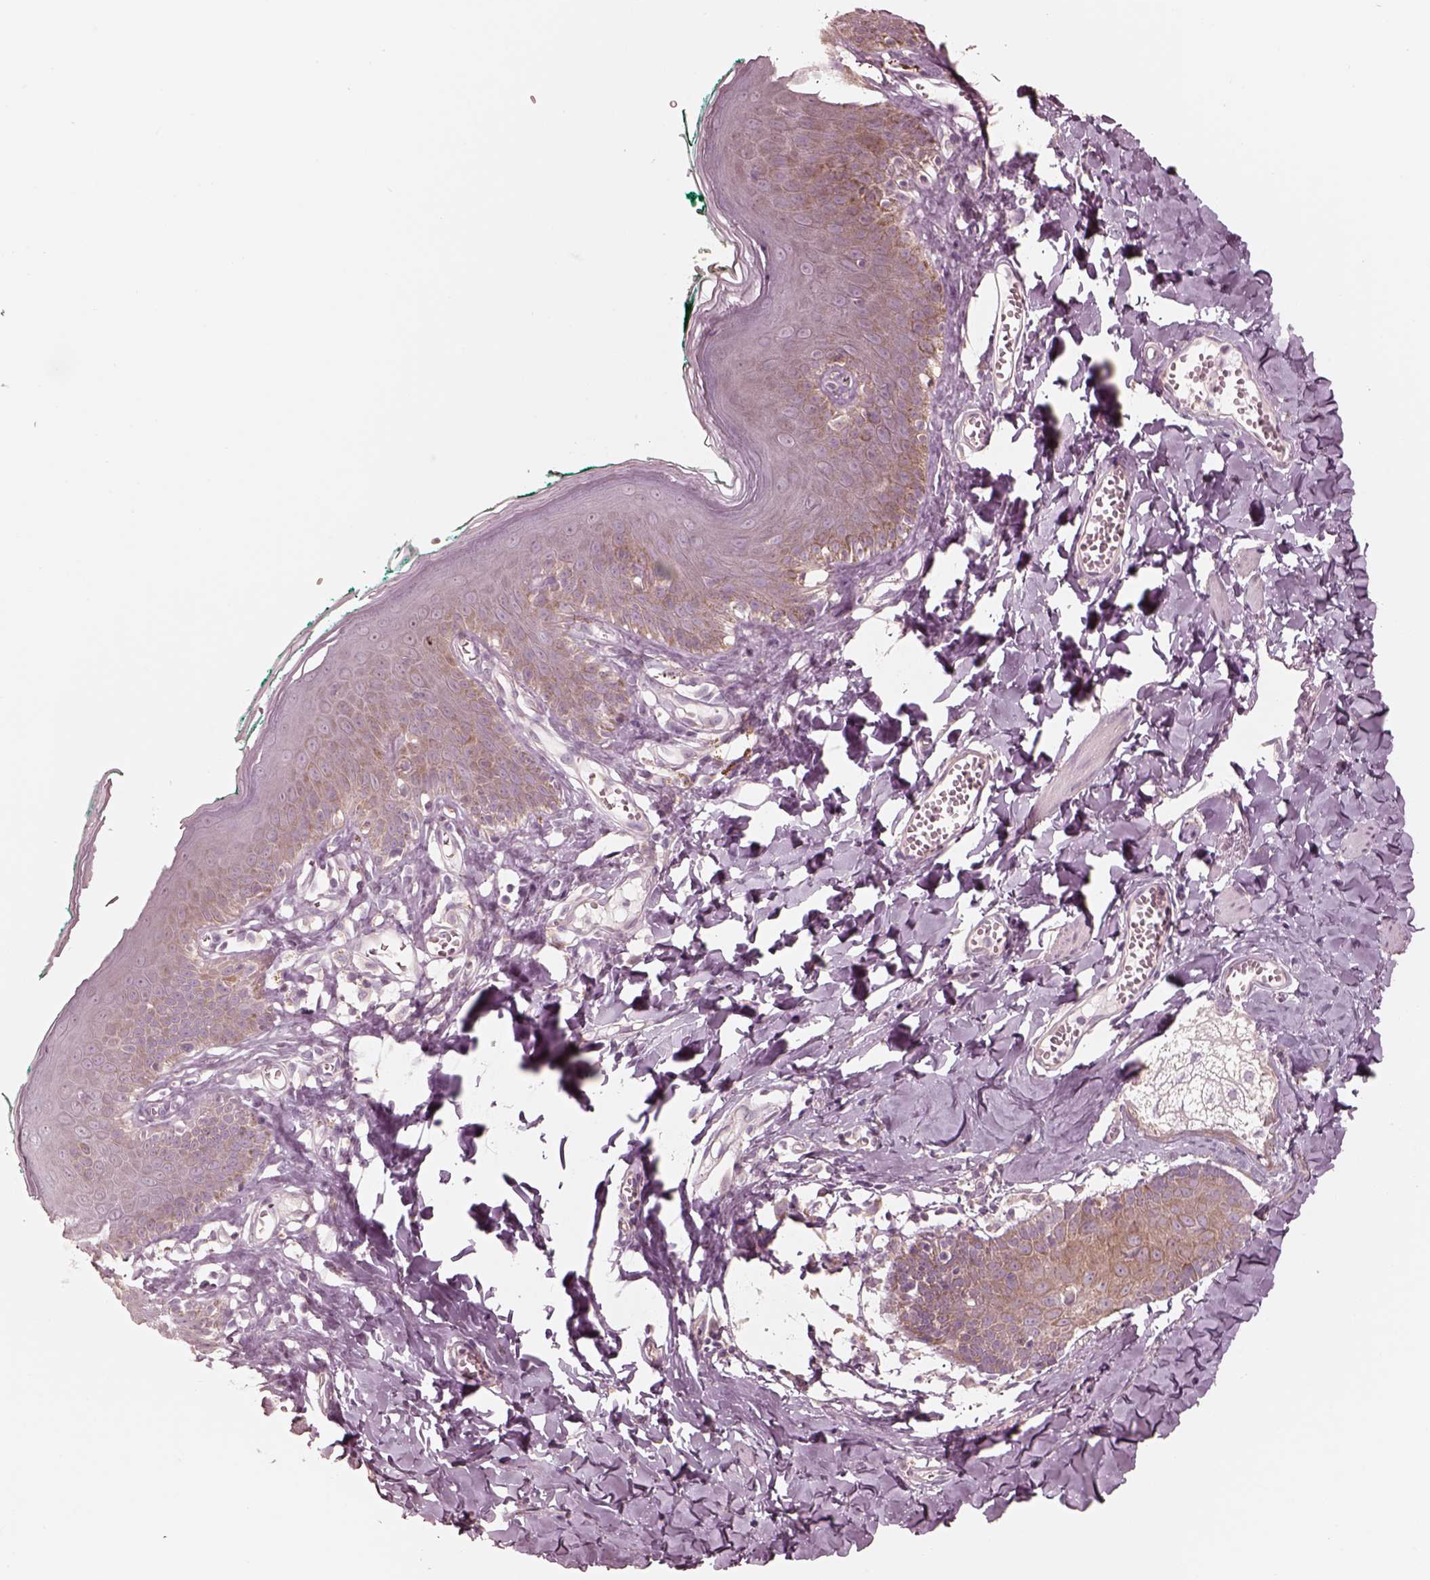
{"staining": {"intensity": "weak", "quantity": "25%-75%", "location": "cytoplasmic/membranous"}, "tissue": "skin", "cell_type": "Epidermal cells", "image_type": "normal", "snomed": [{"axis": "morphology", "description": "Normal tissue, NOS"}, {"axis": "topography", "description": "Vulva"}, {"axis": "topography", "description": "Peripheral nerve tissue"}], "caption": "A brown stain shows weak cytoplasmic/membranous staining of a protein in epidermal cells of unremarkable human skin. The staining is performed using DAB brown chromogen to label protein expression. The nuclei are counter-stained blue using hematoxylin.", "gene": "RAB3C", "patient": {"sex": "female", "age": 66}}